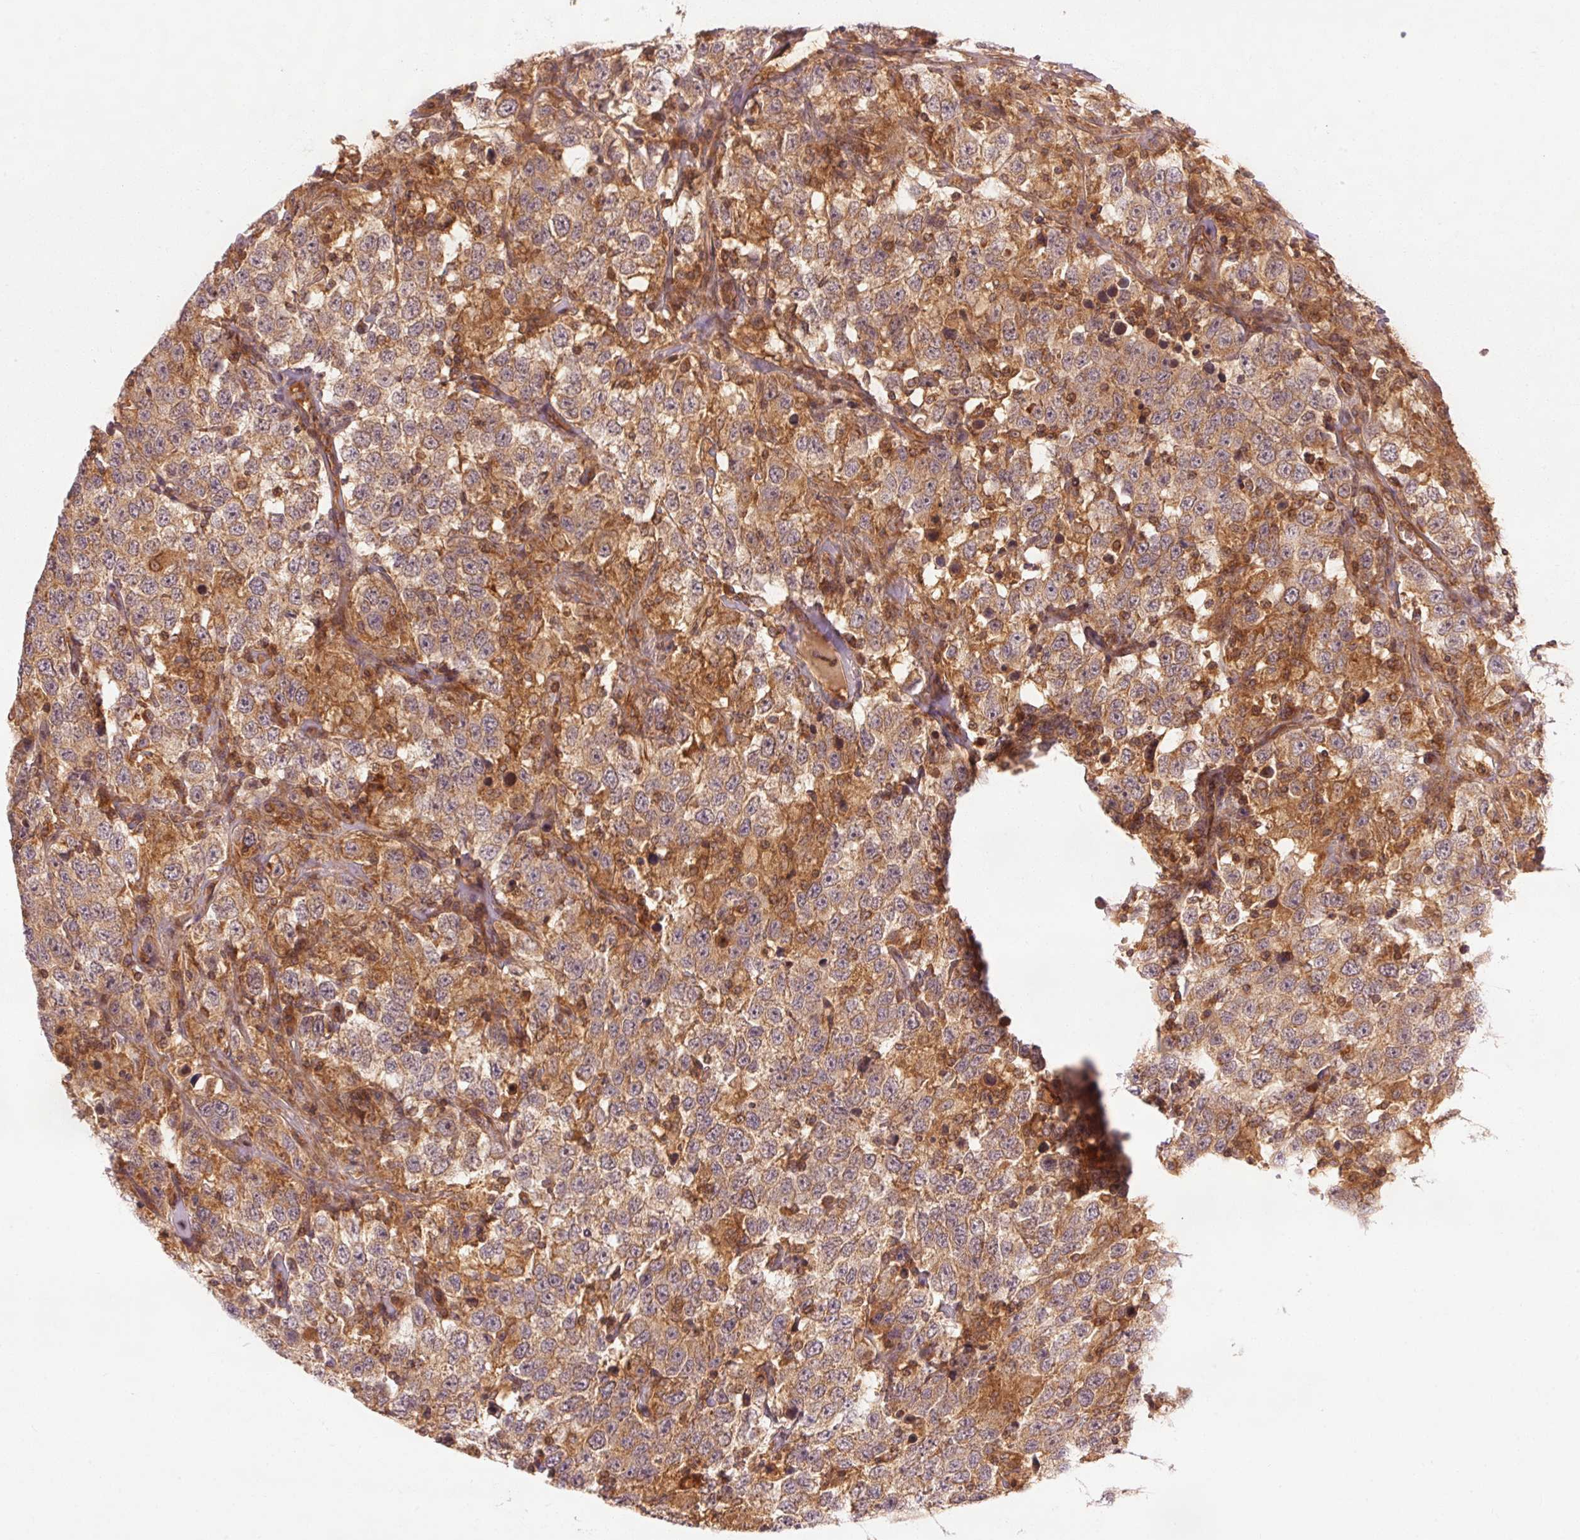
{"staining": {"intensity": "weak", "quantity": ">75%", "location": "cytoplasmic/membranous"}, "tissue": "testis cancer", "cell_type": "Tumor cells", "image_type": "cancer", "snomed": [{"axis": "morphology", "description": "Seminoma, NOS"}, {"axis": "topography", "description": "Testis"}], "caption": "Immunohistochemistry micrograph of human testis seminoma stained for a protein (brown), which shows low levels of weak cytoplasmic/membranous expression in approximately >75% of tumor cells.", "gene": "CTNNA1", "patient": {"sex": "male", "age": 41}}